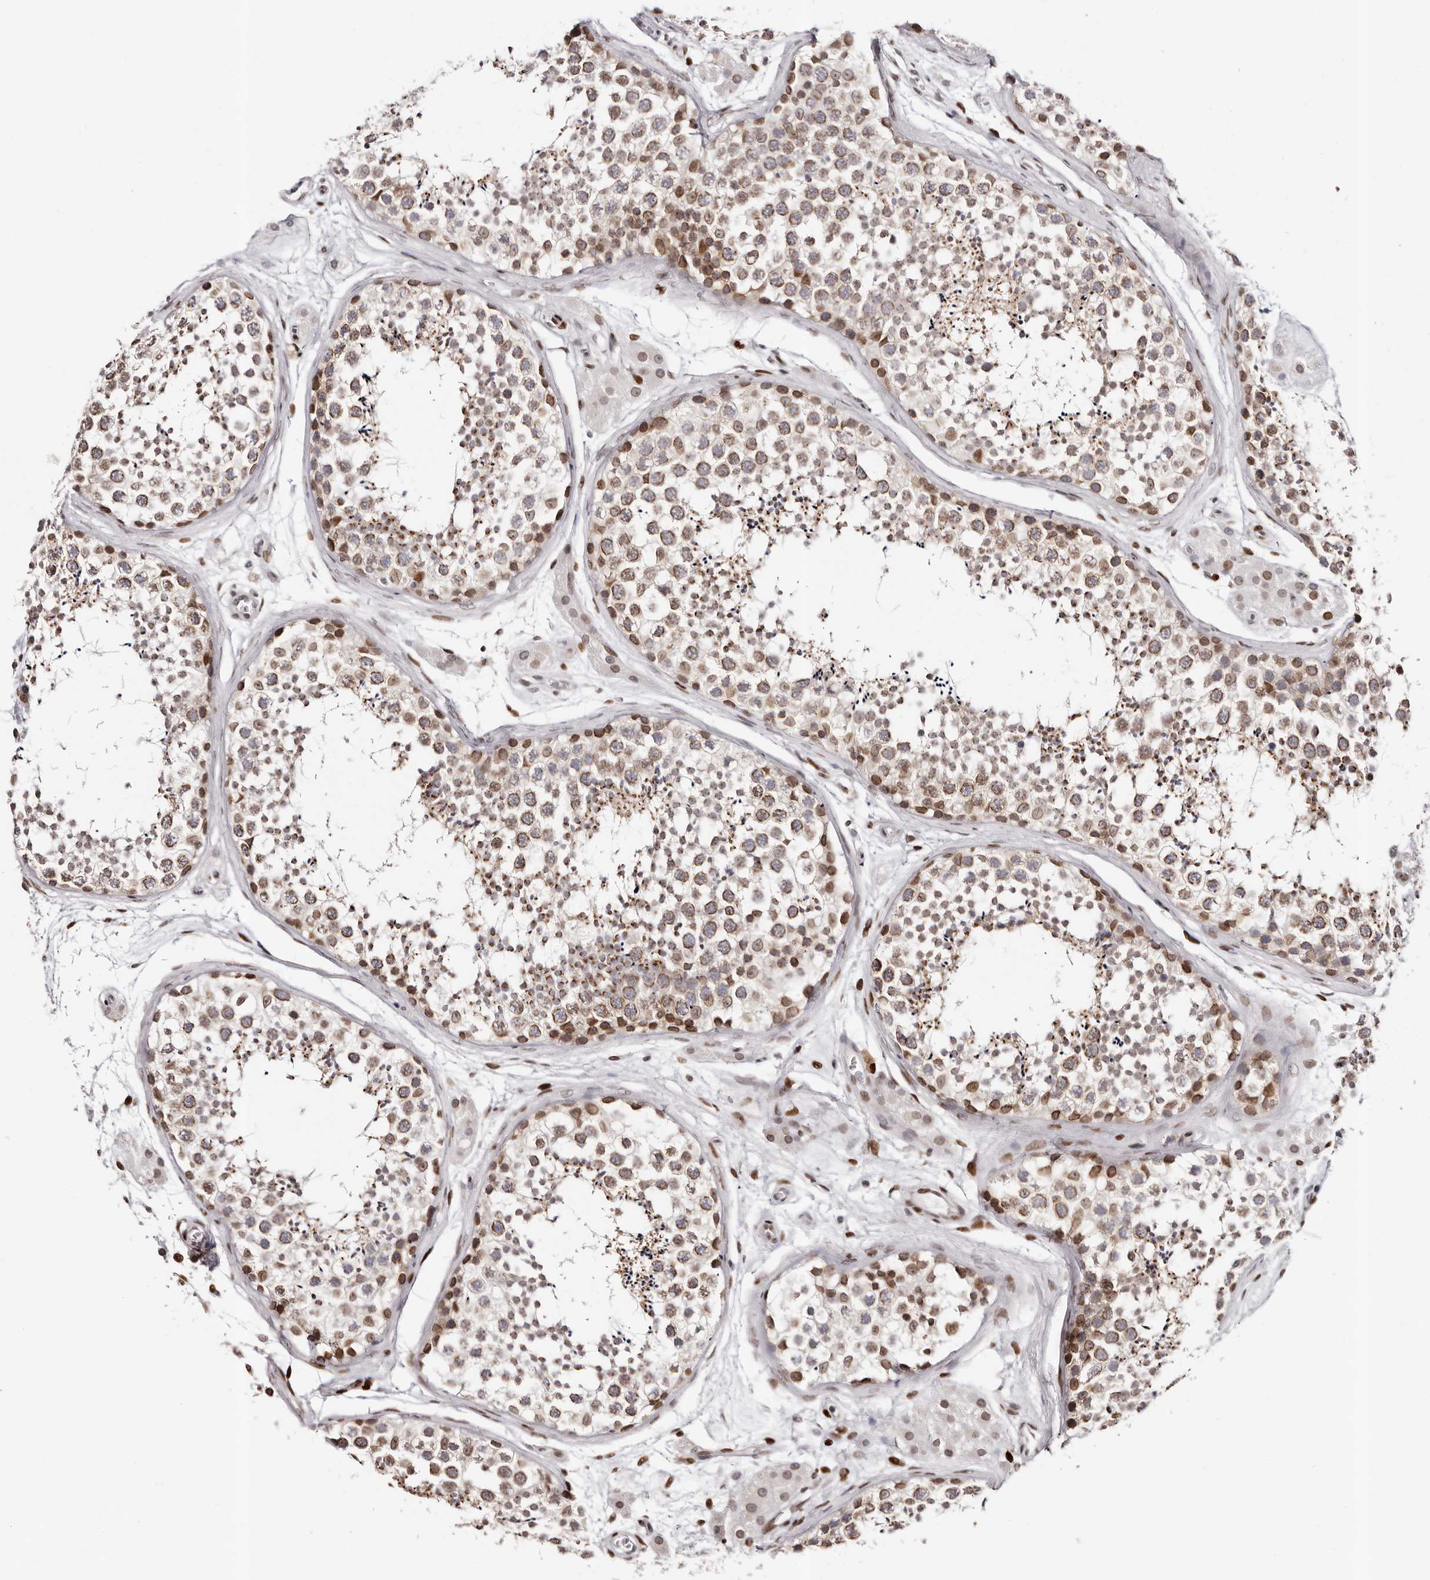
{"staining": {"intensity": "moderate", "quantity": ">75%", "location": "cytoplasmic/membranous,nuclear"}, "tissue": "testis", "cell_type": "Cells in seminiferous ducts", "image_type": "normal", "snomed": [{"axis": "morphology", "description": "Normal tissue, NOS"}, {"axis": "topography", "description": "Testis"}], "caption": "Immunohistochemical staining of normal human testis demonstrates >75% levels of moderate cytoplasmic/membranous,nuclear protein positivity in approximately >75% of cells in seminiferous ducts.", "gene": "NUP153", "patient": {"sex": "male", "age": 56}}